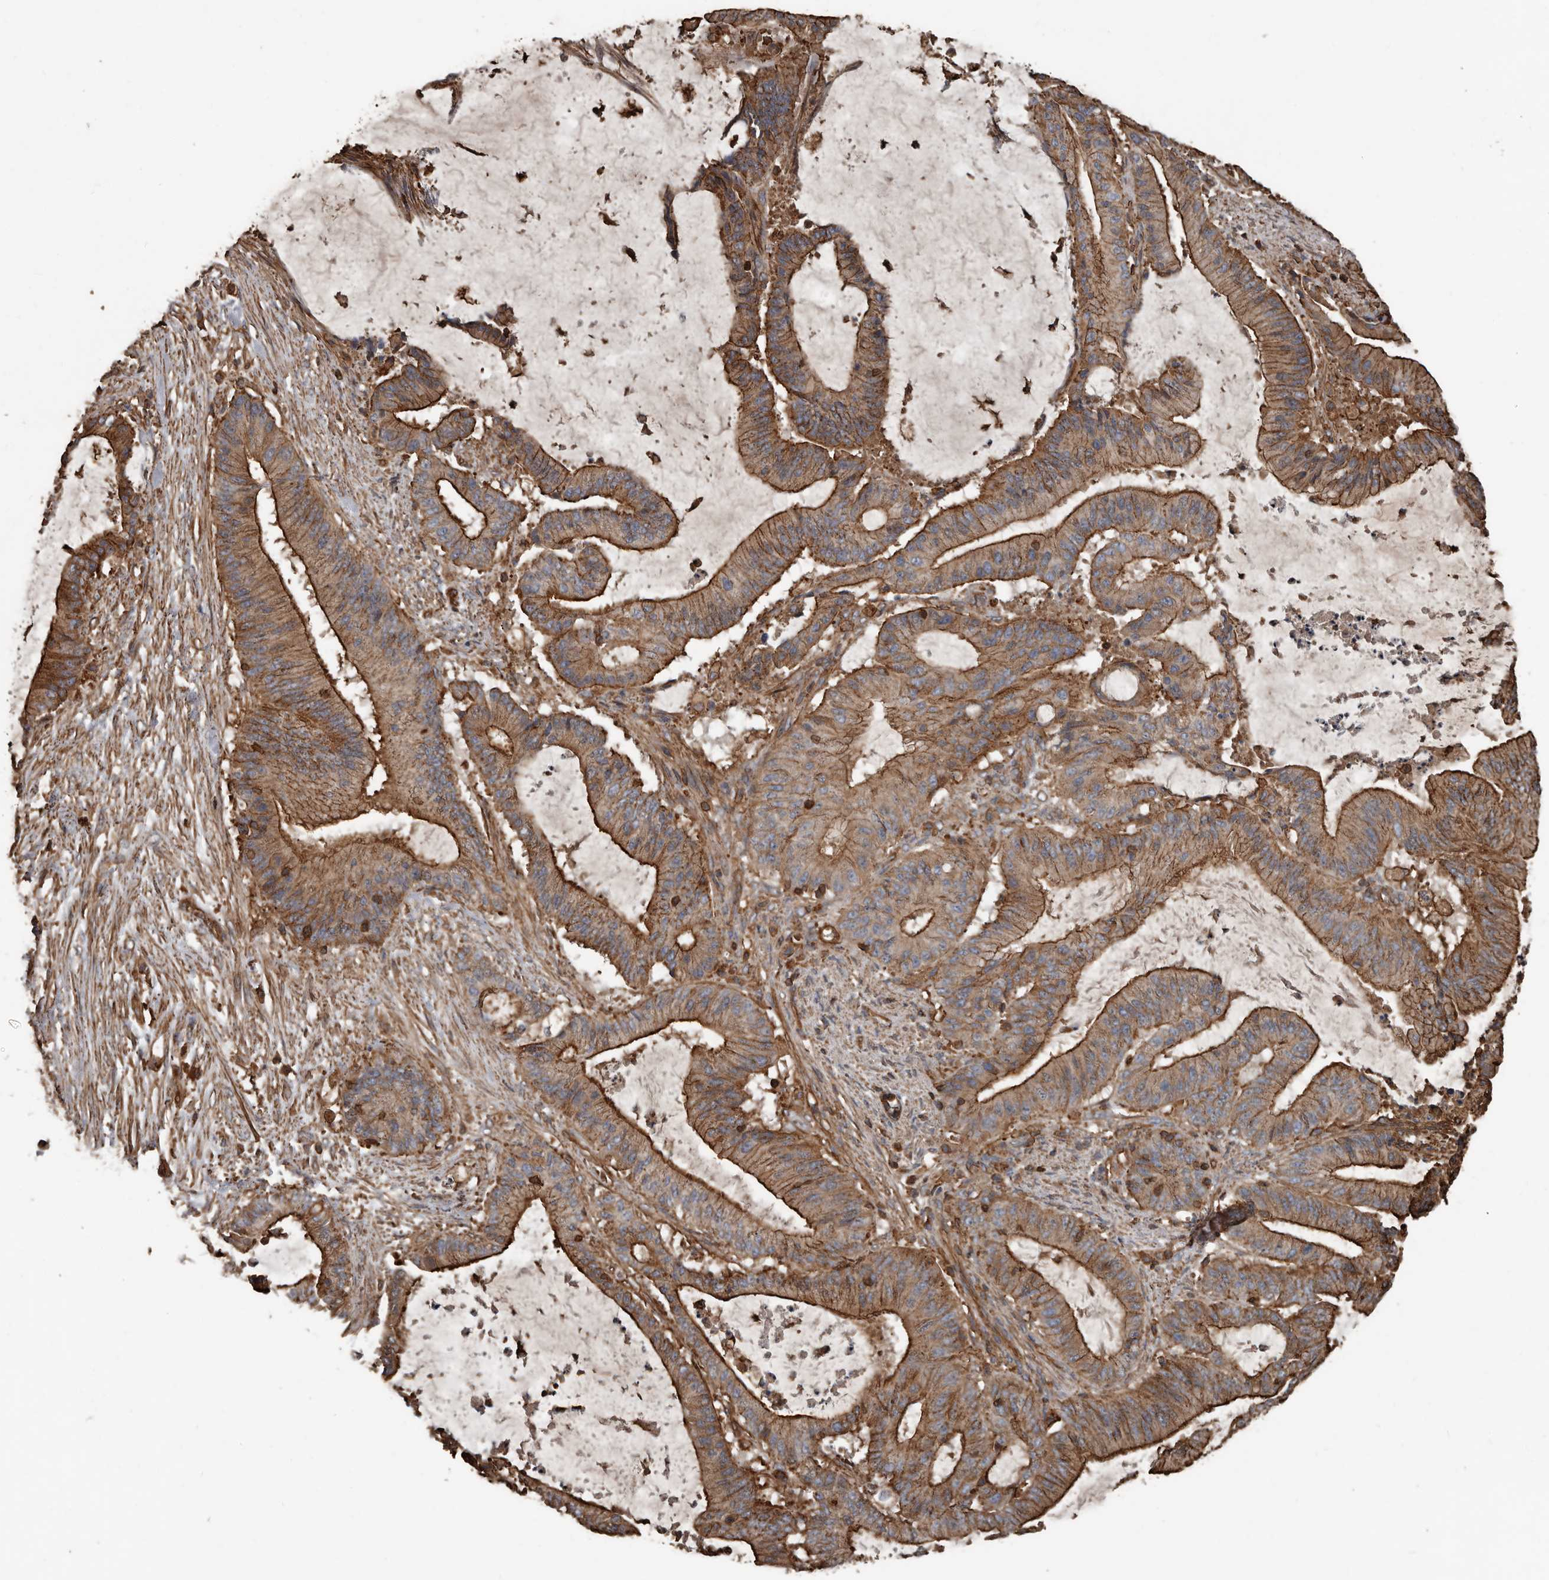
{"staining": {"intensity": "strong", "quantity": "25%-75%", "location": "cytoplasmic/membranous"}, "tissue": "liver cancer", "cell_type": "Tumor cells", "image_type": "cancer", "snomed": [{"axis": "morphology", "description": "Normal tissue, NOS"}, {"axis": "morphology", "description": "Cholangiocarcinoma"}, {"axis": "topography", "description": "Liver"}, {"axis": "topography", "description": "Peripheral nerve tissue"}], "caption": "IHC of human liver cholangiocarcinoma displays high levels of strong cytoplasmic/membranous expression in about 25%-75% of tumor cells. (Stains: DAB in brown, nuclei in blue, Microscopy: brightfield microscopy at high magnification).", "gene": "DENND6B", "patient": {"sex": "female", "age": 73}}